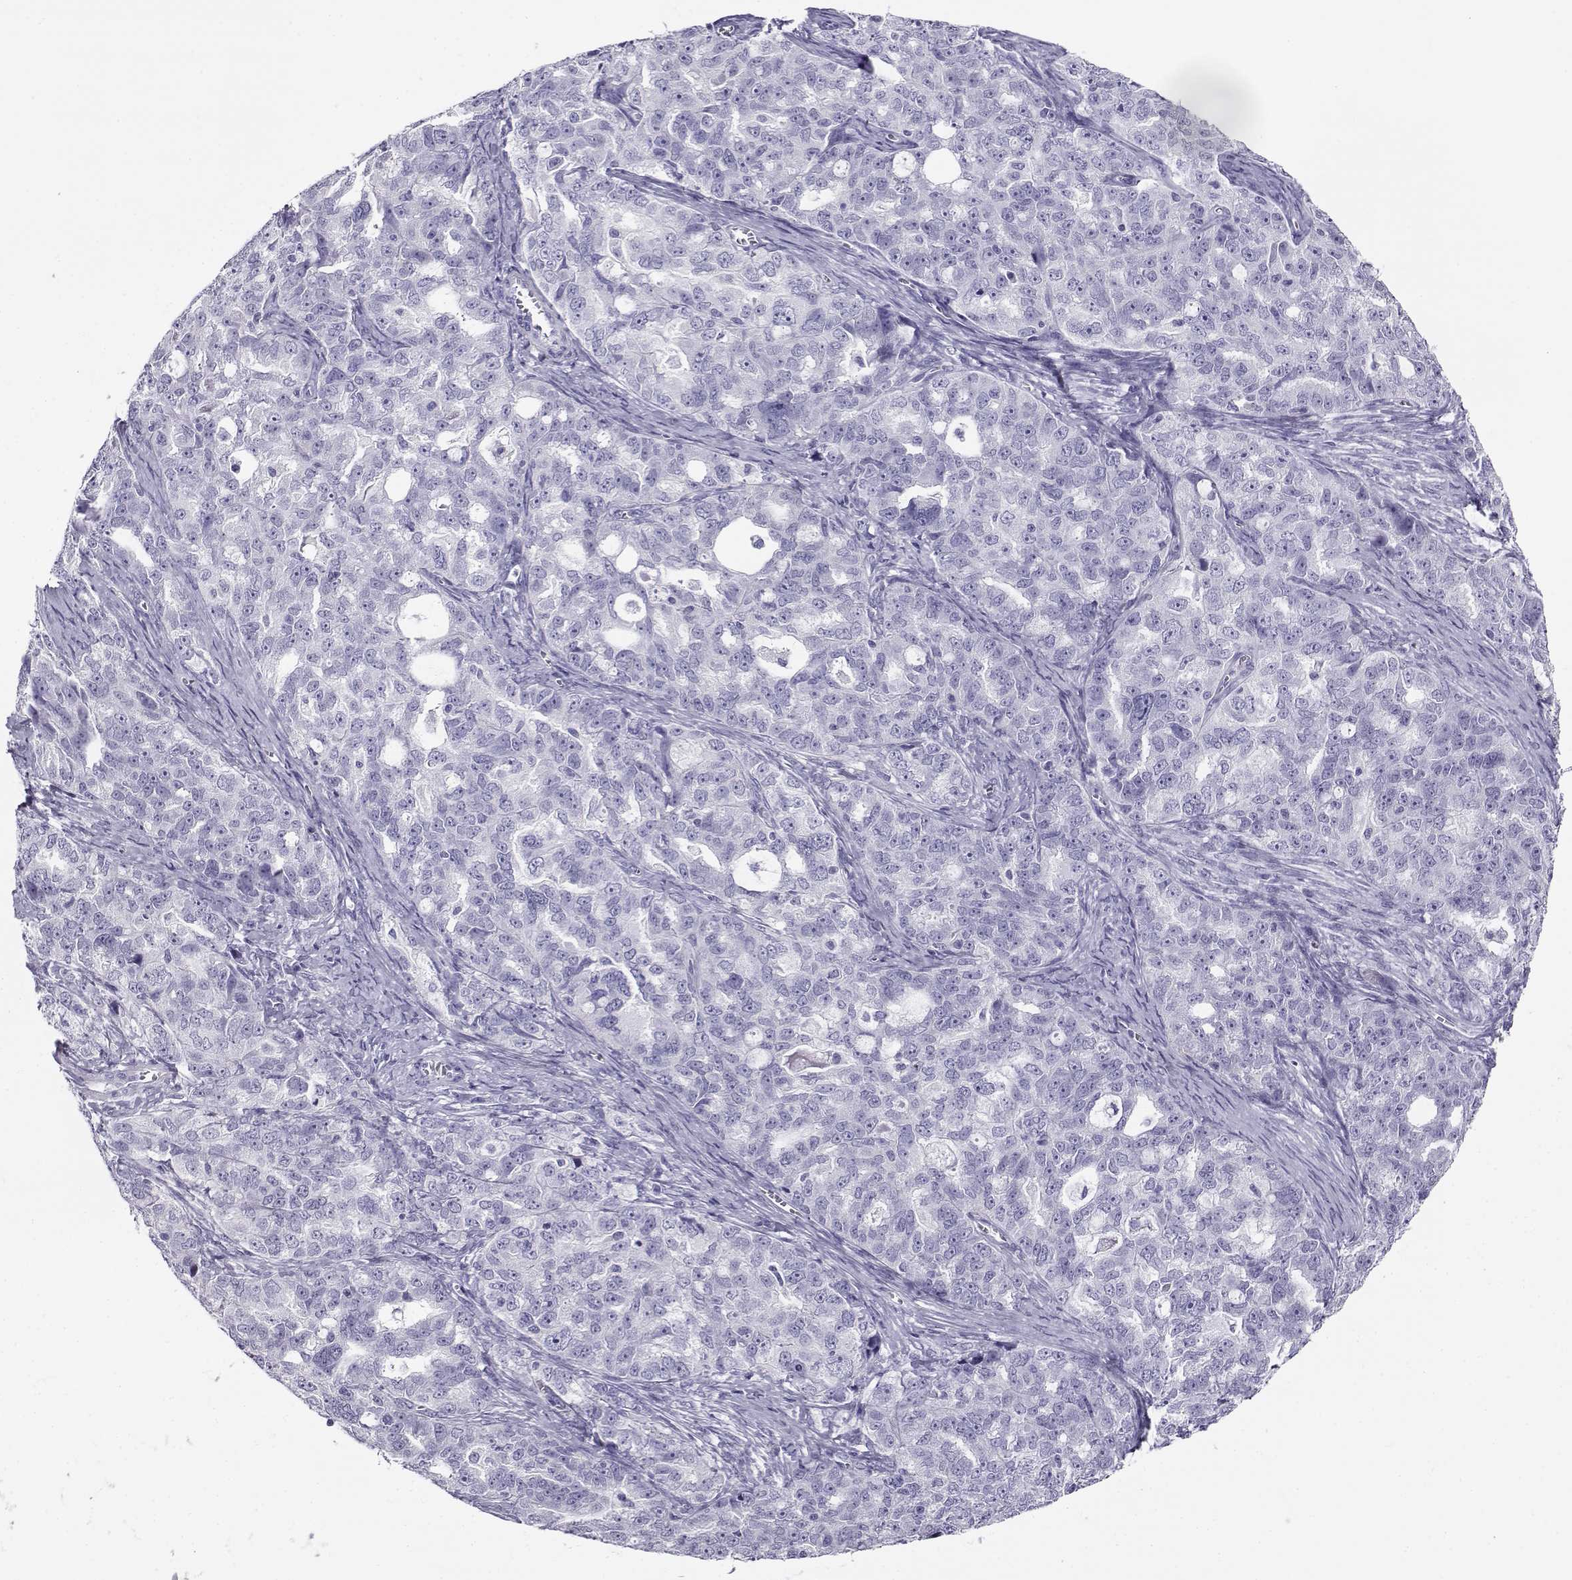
{"staining": {"intensity": "negative", "quantity": "none", "location": "none"}, "tissue": "ovarian cancer", "cell_type": "Tumor cells", "image_type": "cancer", "snomed": [{"axis": "morphology", "description": "Cystadenocarcinoma, serous, NOS"}, {"axis": "topography", "description": "Ovary"}], "caption": "A high-resolution photomicrograph shows IHC staining of serous cystadenocarcinoma (ovarian), which exhibits no significant positivity in tumor cells.", "gene": "RHOXF2", "patient": {"sex": "female", "age": 51}}